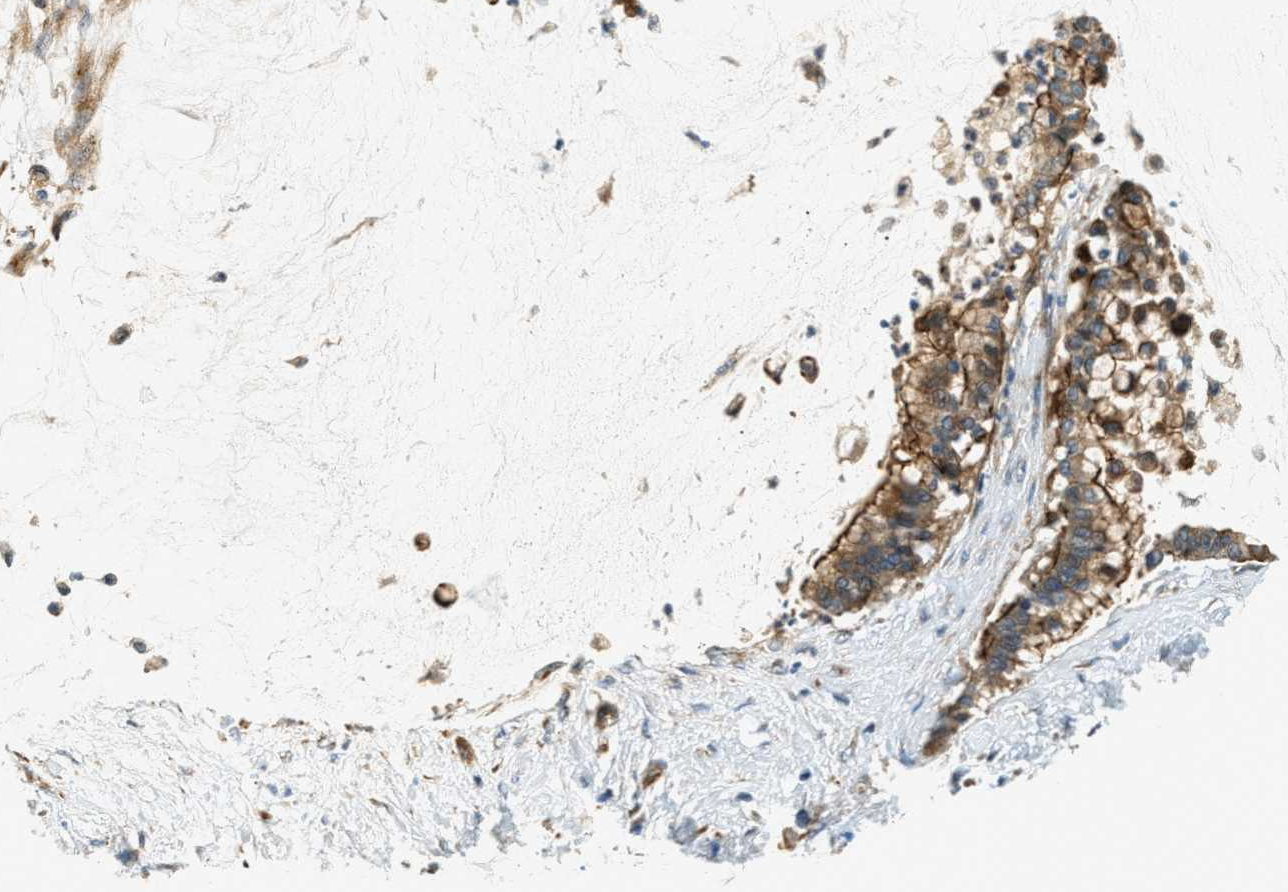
{"staining": {"intensity": "strong", "quantity": ">75%", "location": "cytoplasmic/membranous"}, "tissue": "pancreatic cancer", "cell_type": "Tumor cells", "image_type": "cancer", "snomed": [{"axis": "morphology", "description": "Adenocarcinoma, NOS"}, {"axis": "topography", "description": "Pancreas"}], "caption": "Pancreatic adenocarcinoma stained for a protein reveals strong cytoplasmic/membranous positivity in tumor cells.", "gene": "ALOX12", "patient": {"sex": "male", "age": 41}}